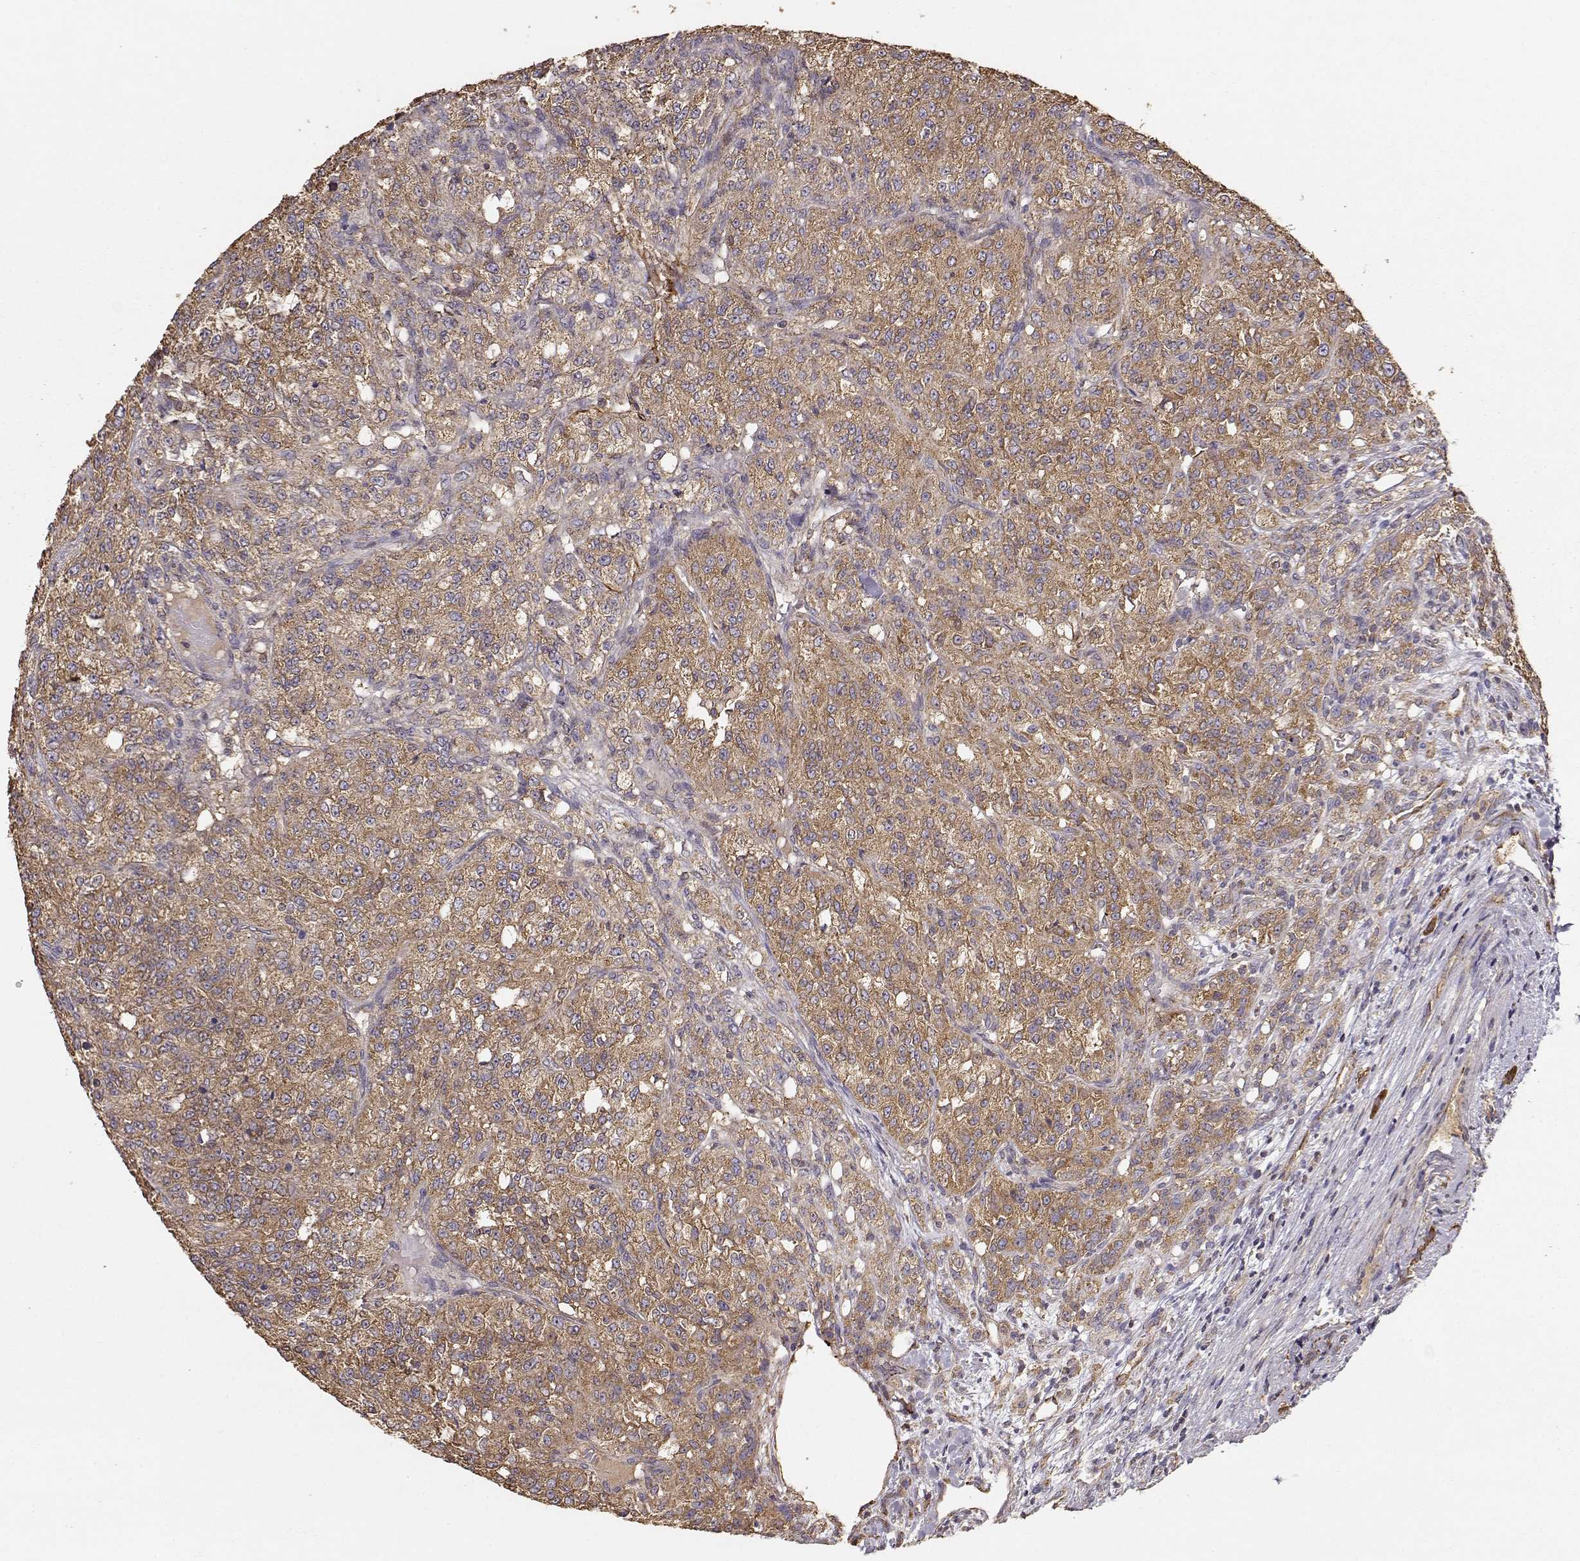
{"staining": {"intensity": "moderate", "quantity": ">75%", "location": "cytoplasmic/membranous"}, "tissue": "renal cancer", "cell_type": "Tumor cells", "image_type": "cancer", "snomed": [{"axis": "morphology", "description": "Adenocarcinoma, NOS"}, {"axis": "topography", "description": "Kidney"}], "caption": "Immunohistochemical staining of renal adenocarcinoma displays medium levels of moderate cytoplasmic/membranous protein positivity in approximately >75% of tumor cells.", "gene": "TARS3", "patient": {"sex": "female", "age": 63}}